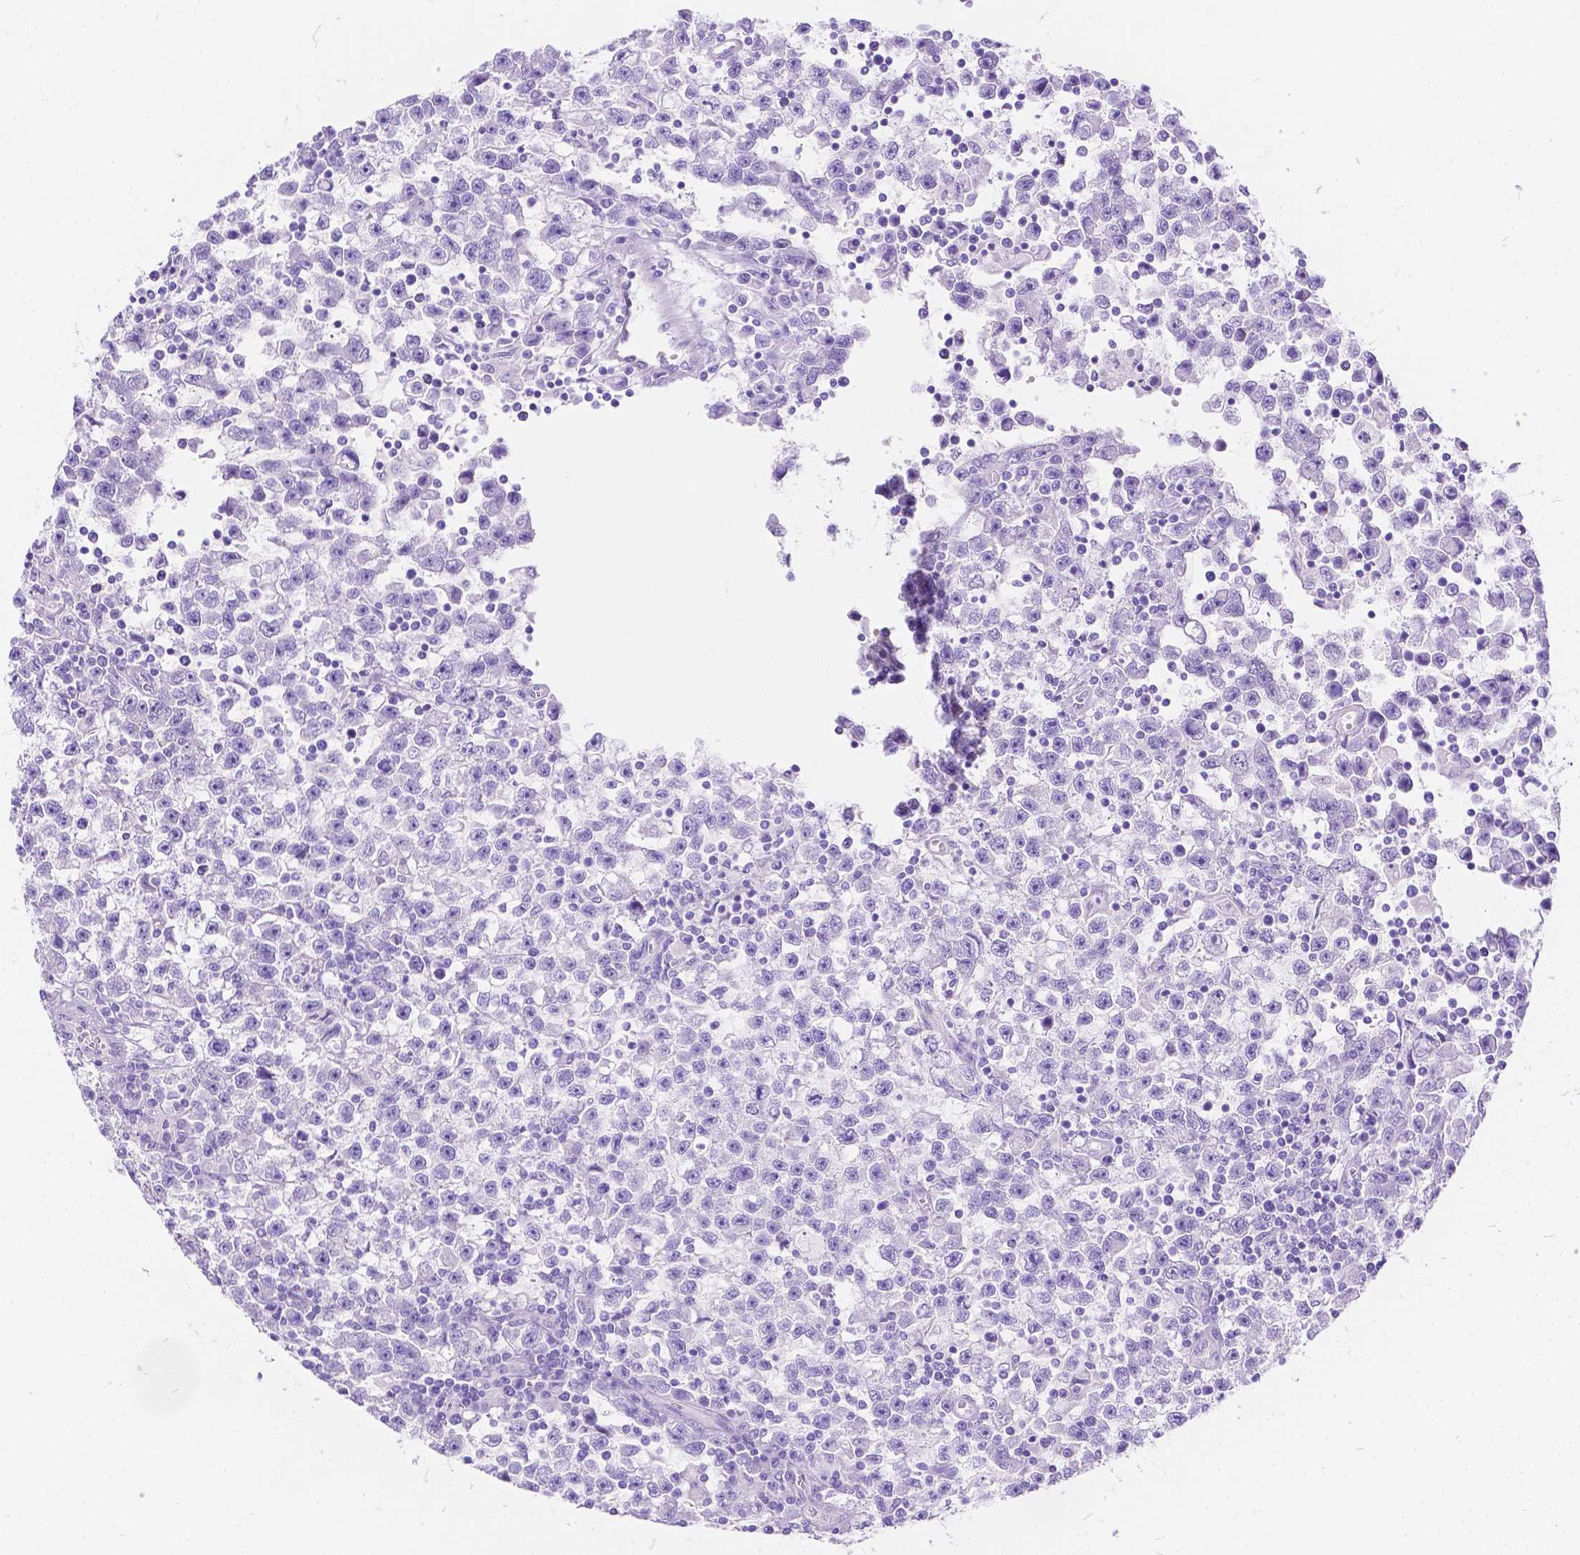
{"staining": {"intensity": "negative", "quantity": "none", "location": "none"}, "tissue": "testis cancer", "cell_type": "Tumor cells", "image_type": "cancer", "snomed": [{"axis": "morphology", "description": "Seminoma, NOS"}, {"axis": "topography", "description": "Testis"}], "caption": "Immunohistochemical staining of human testis cancer displays no significant staining in tumor cells.", "gene": "CHRM1", "patient": {"sex": "male", "age": 31}}